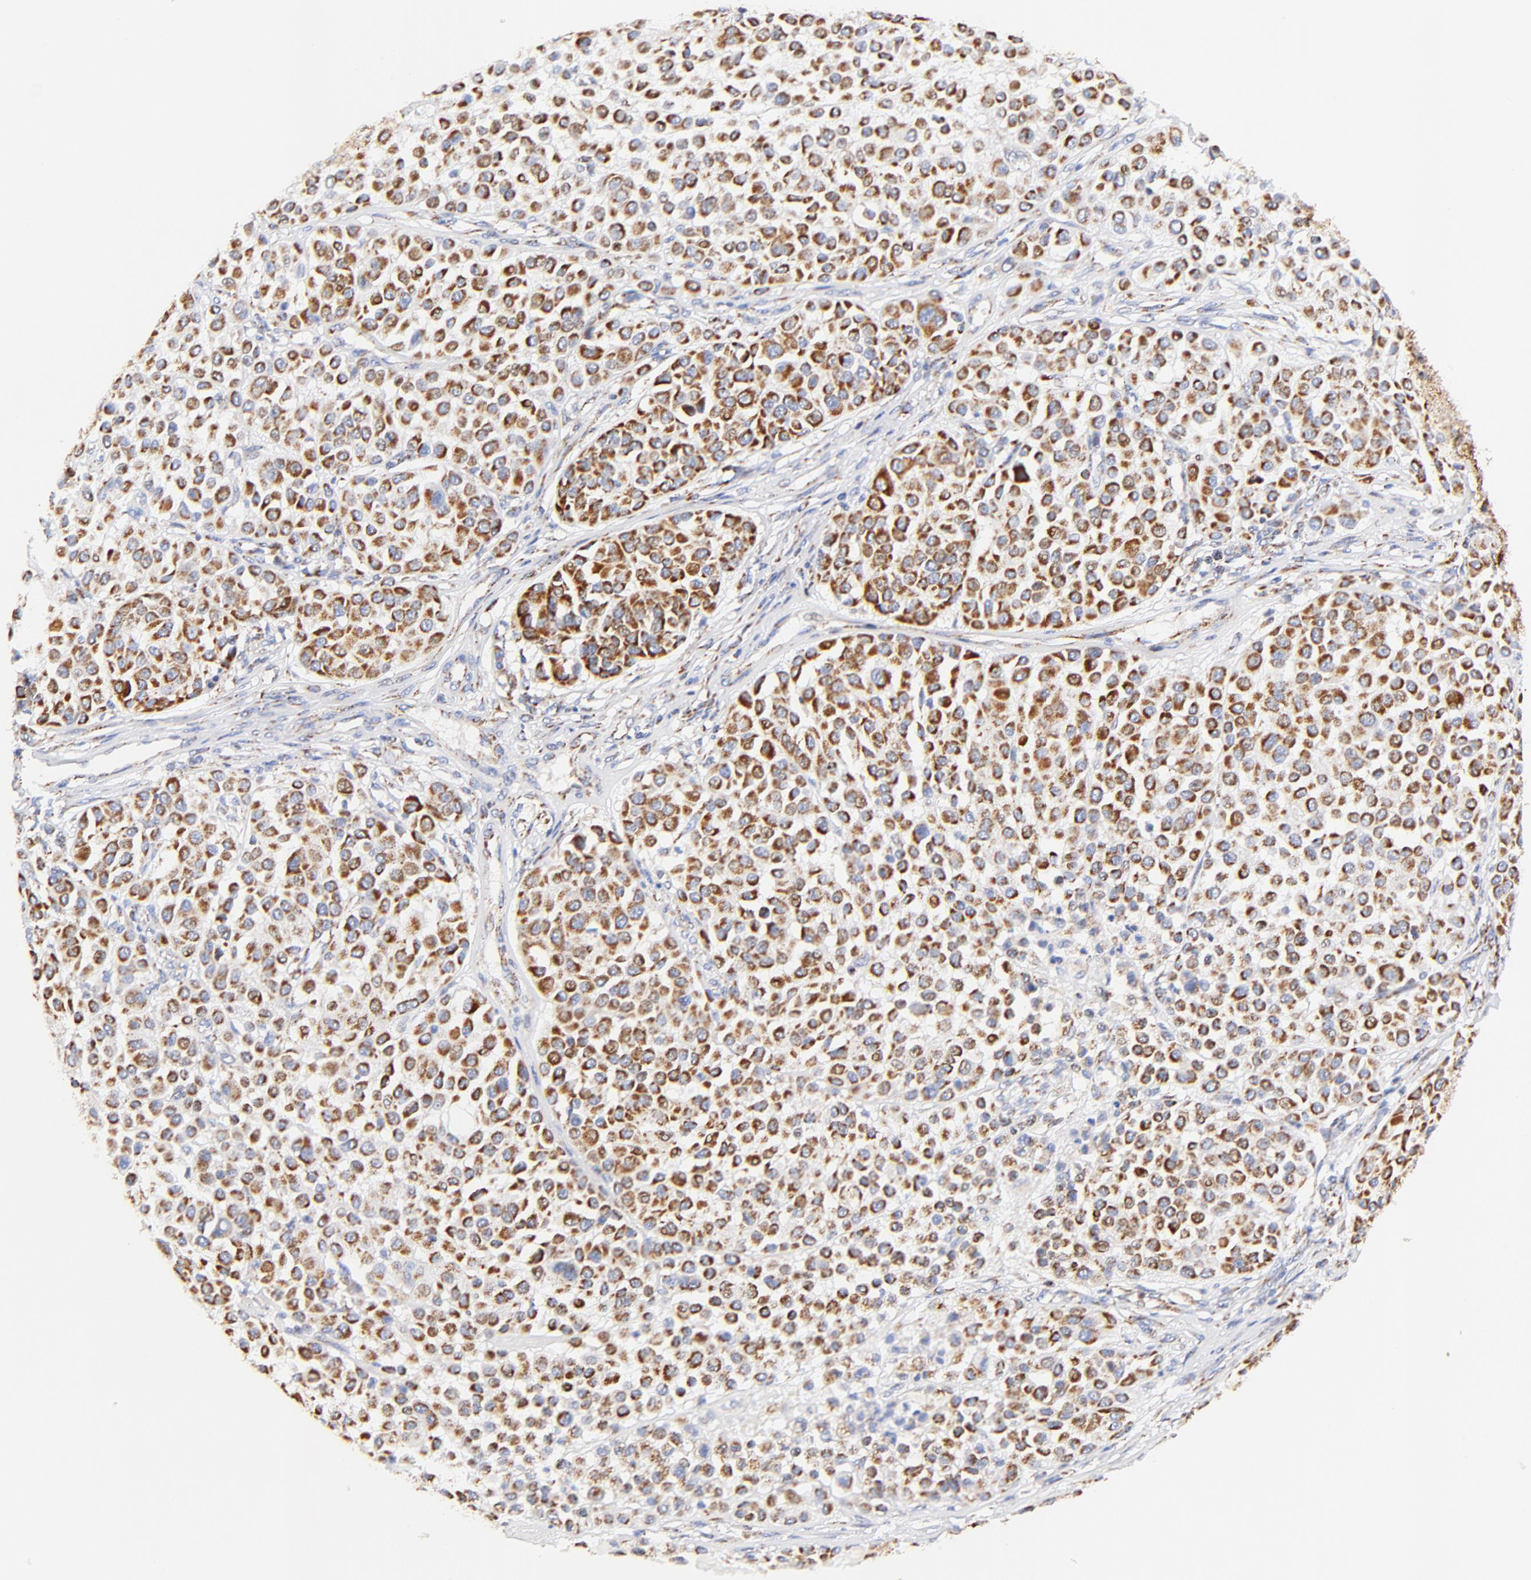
{"staining": {"intensity": "moderate", "quantity": ">75%", "location": "cytoplasmic/membranous"}, "tissue": "melanoma", "cell_type": "Tumor cells", "image_type": "cancer", "snomed": [{"axis": "morphology", "description": "Malignant melanoma, Metastatic site"}, {"axis": "topography", "description": "Soft tissue"}], "caption": "This micrograph exhibits immunohistochemistry (IHC) staining of human malignant melanoma (metastatic site), with medium moderate cytoplasmic/membranous expression in about >75% of tumor cells.", "gene": "ATP5F1D", "patient": {"sex": "male", "age": 41}}